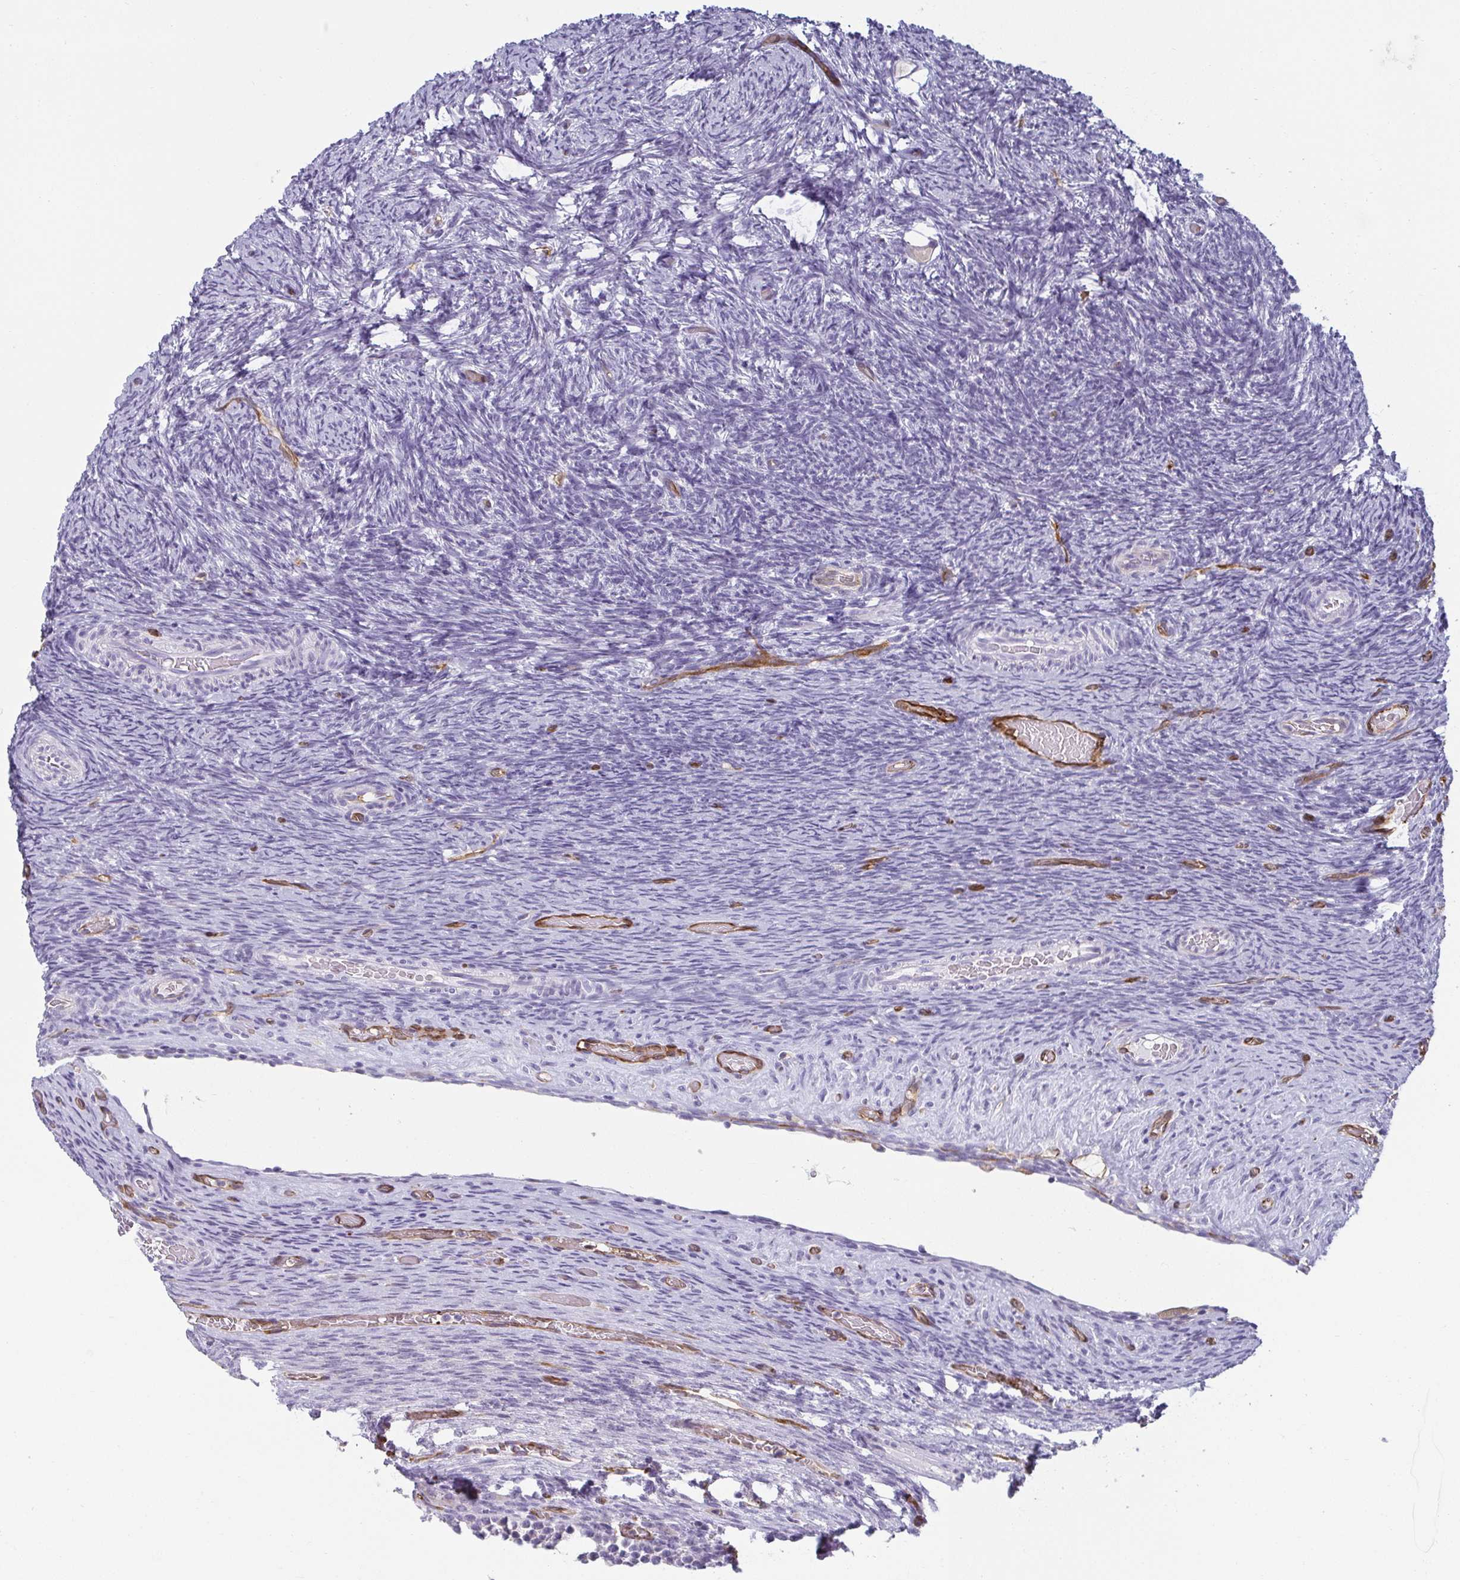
{"staining": {"intensity": "negative", "quantity": "none", "location": "none"}, "tissue": "ovary", "cell_type": "Follicle cells", "image_type": "normal", "snomed": [{"axis": "morphology", "description": "Normal tissue, NOS"}, {"axis": "topography", "description": "Ovary"}], "caption": "This micrograph is of unremarkable ovary stained with immunohistochemistry (IHC) to label a protein in brown with the nuclei are counter-stained blue. There is no staining in follicle cells. Nuclei are stained in blue.", "gene": "PDE2A", "patient": {"sex": "female", "age": 34}}